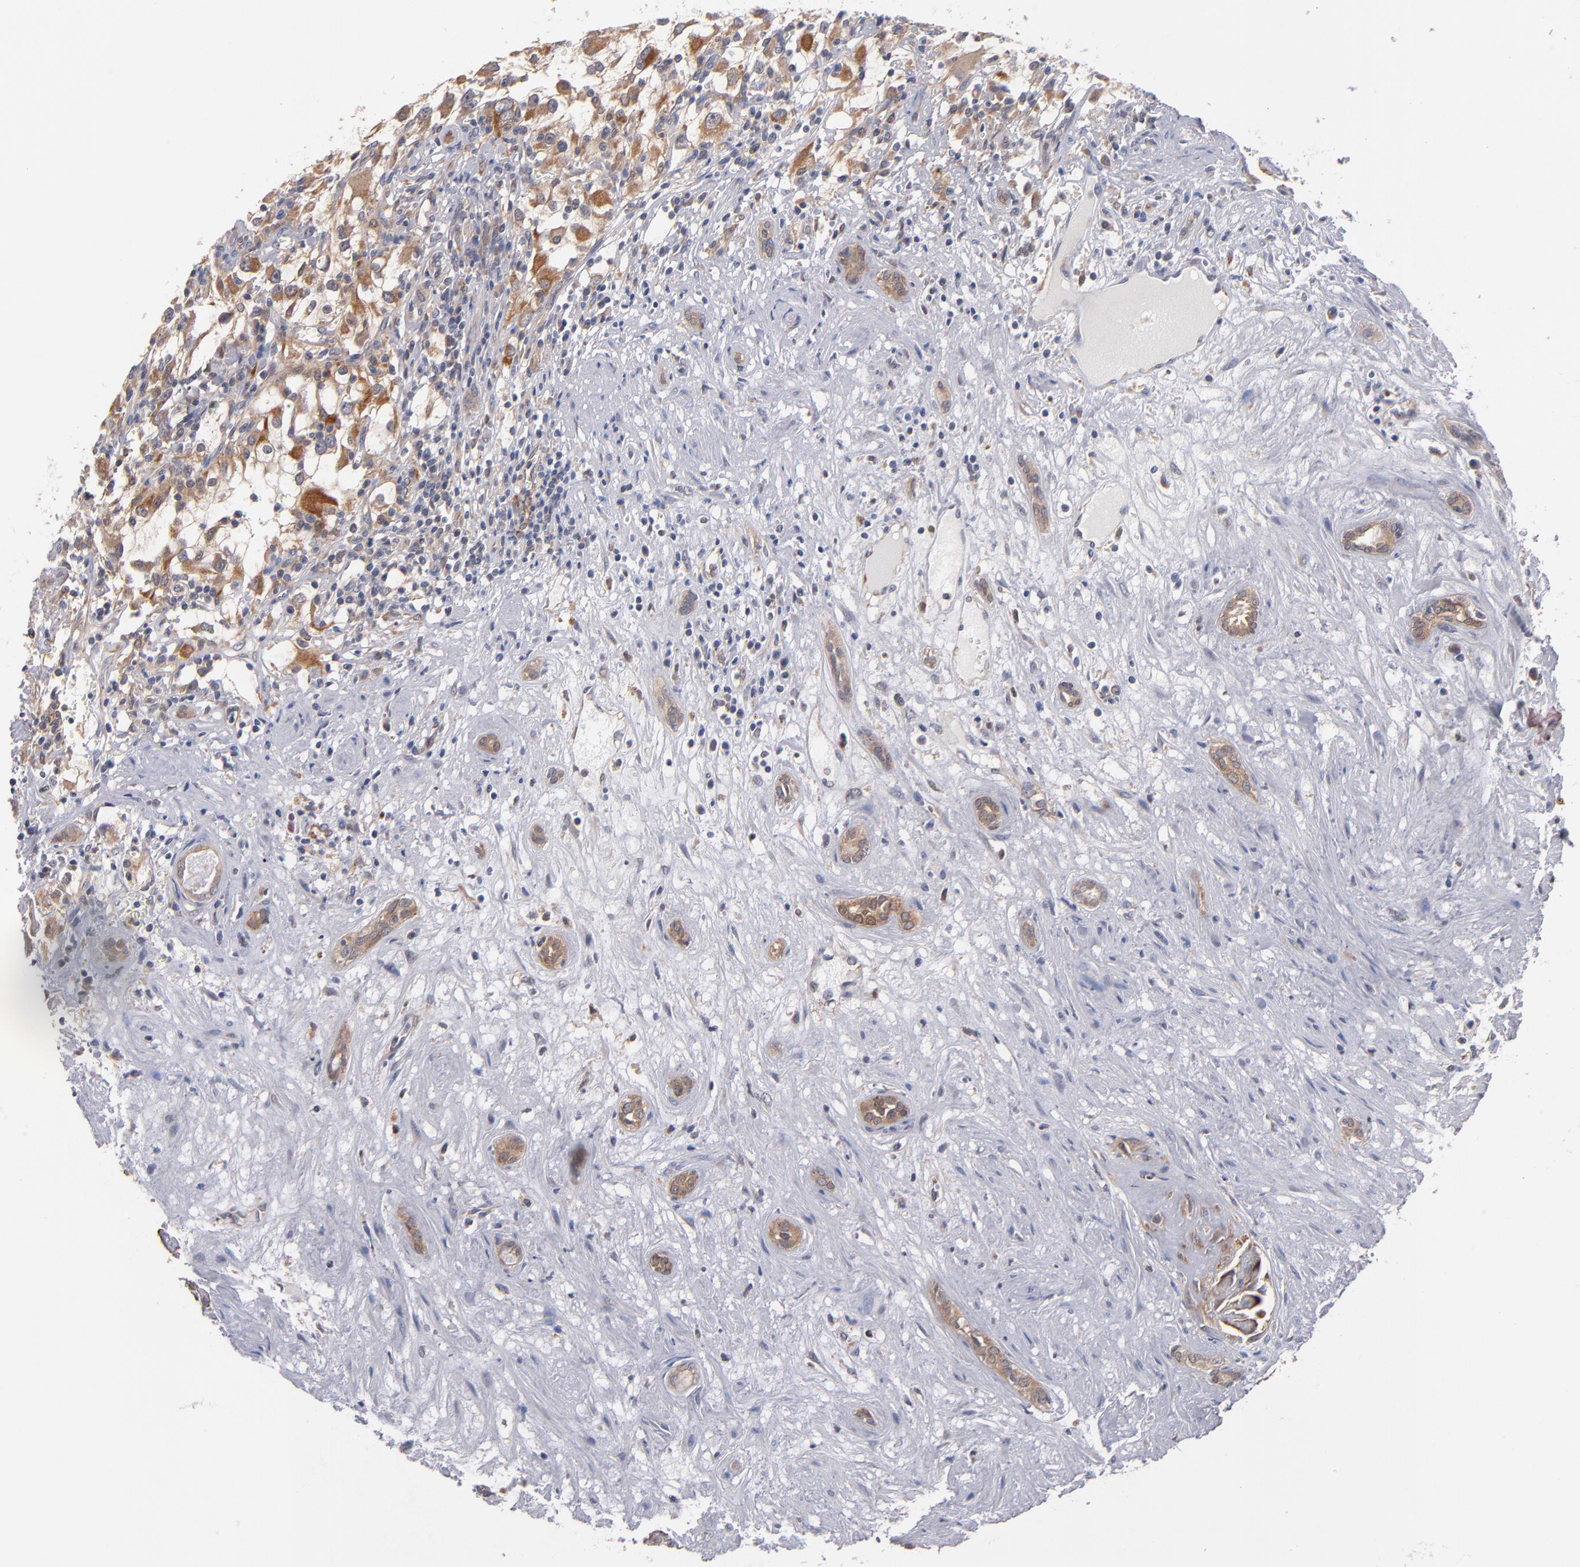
{"staining": {"intensity": "moderate", "quantity": ">75%", "location": "cytoplasmic/membranous"}, "tissue": "renal cancer", "cell_type": "Tumor cells", "image_type": "cancer", "snomed": [{"axis": "morphology", "description": "Adenocarcinoma, NOS"}, {"axis": "topography", "description": "Kidney"}], "caption": "Immunohistochemical staining of human renal adenocarcinoma demonstrates medium levels of moderate cytoplasmic/membranous staining in about >75% of tumor cells.", "gene": "GMFG", "patient": {"sex": "female", "age": 52}}